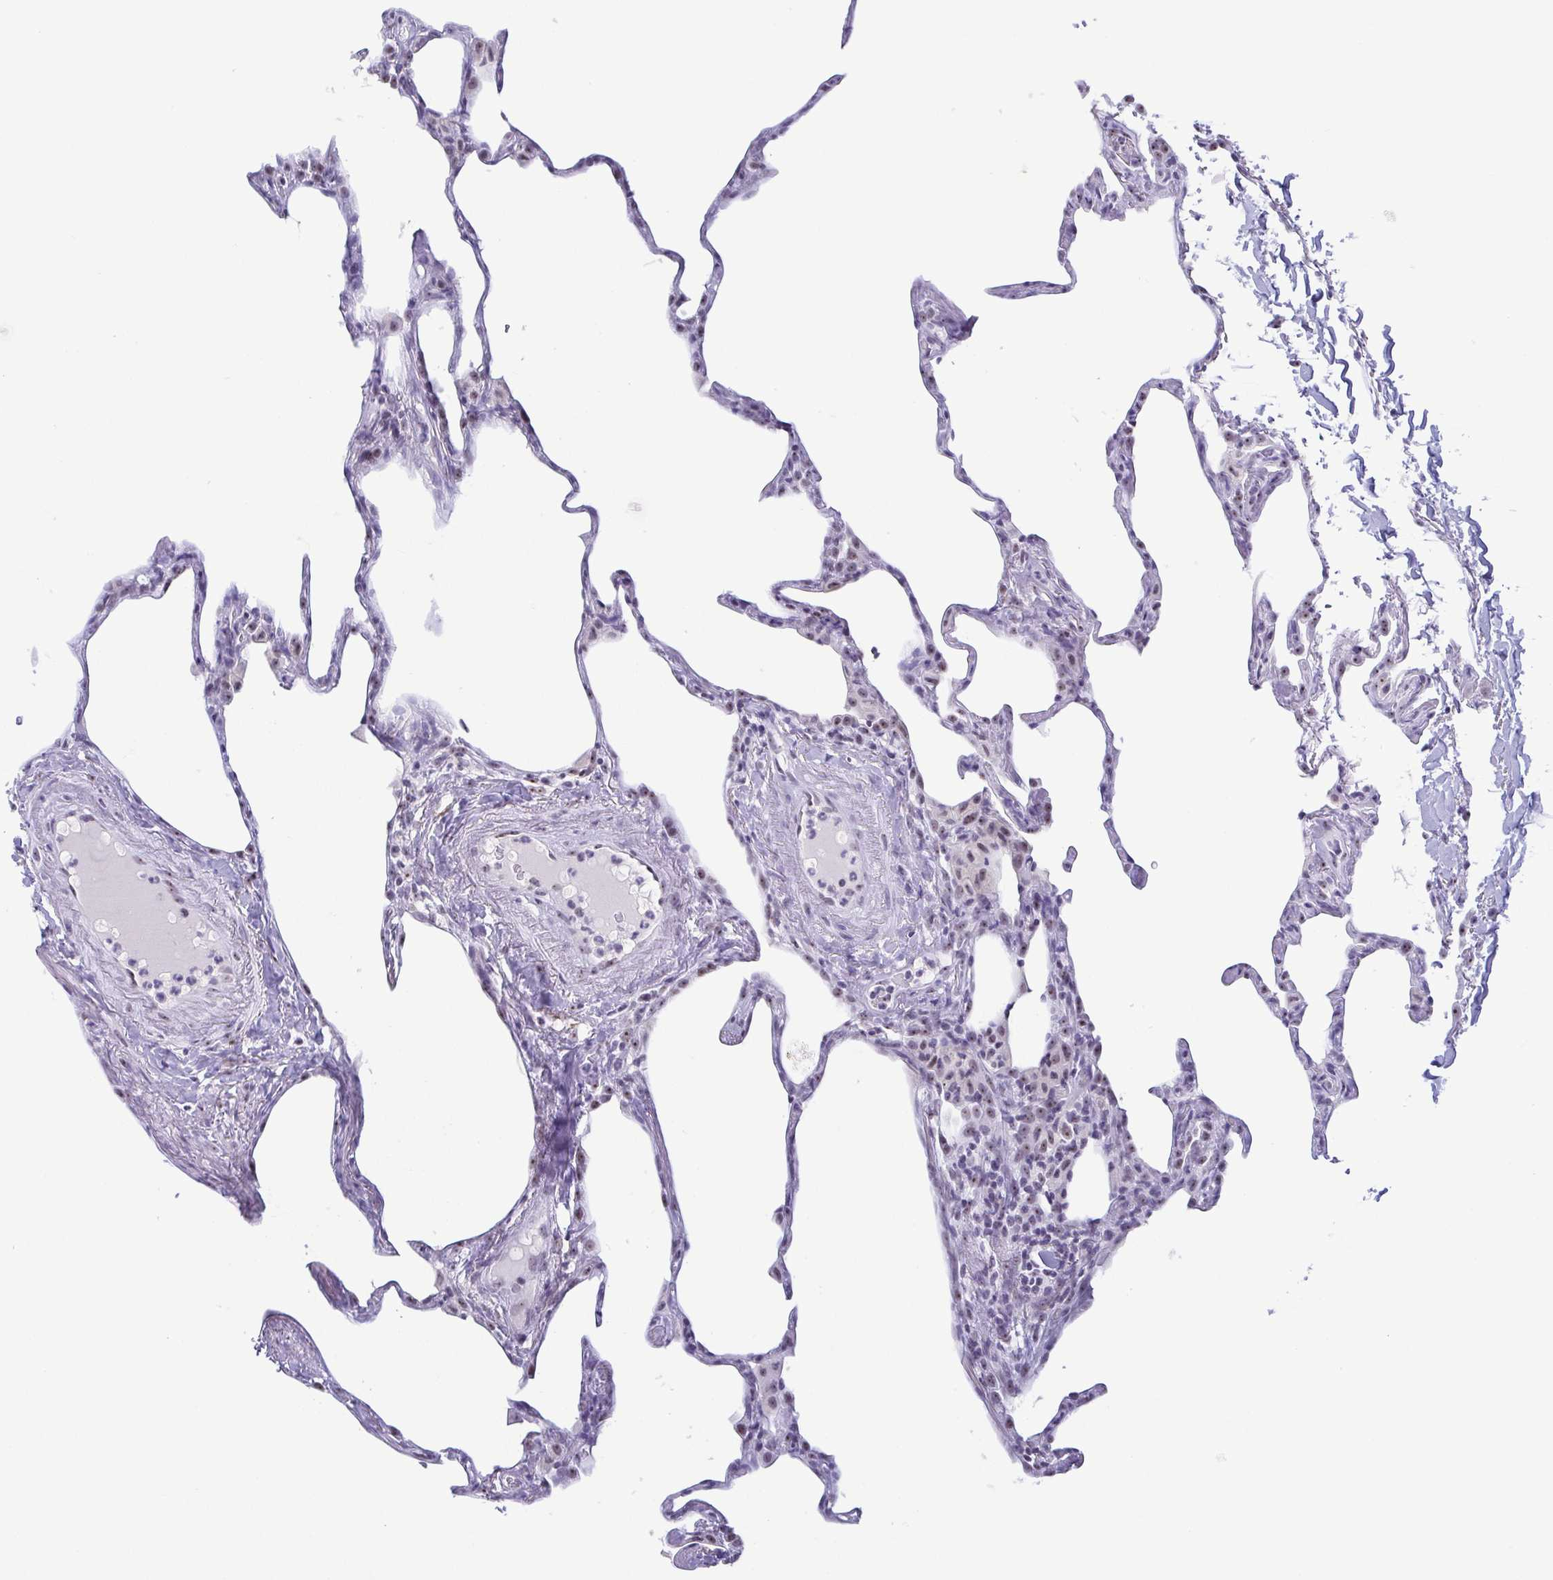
{"staining": {"intensity": "weak", "quantity": "<25%", "location": "nuclear"}, "tissue": "lung", "cell_type": "Alveolar cells", "image_type": "normal", "snomed": [{"axis": "morphology", "description": "Normal tissue, NOS"}, {"axis": "topography", "description": "Lung"}], "caption": "IHC image of benign lung stained for a protein (brown), which demonstrates no staining in alveolar cells. Brightfield microscopy of immunohistochemistry (IHC) stained with DAB (brown) and hematoxylin (blue), captured at high magnification.", "gene": "BZW1", "patient": {"sex": "male", "age": 65}}